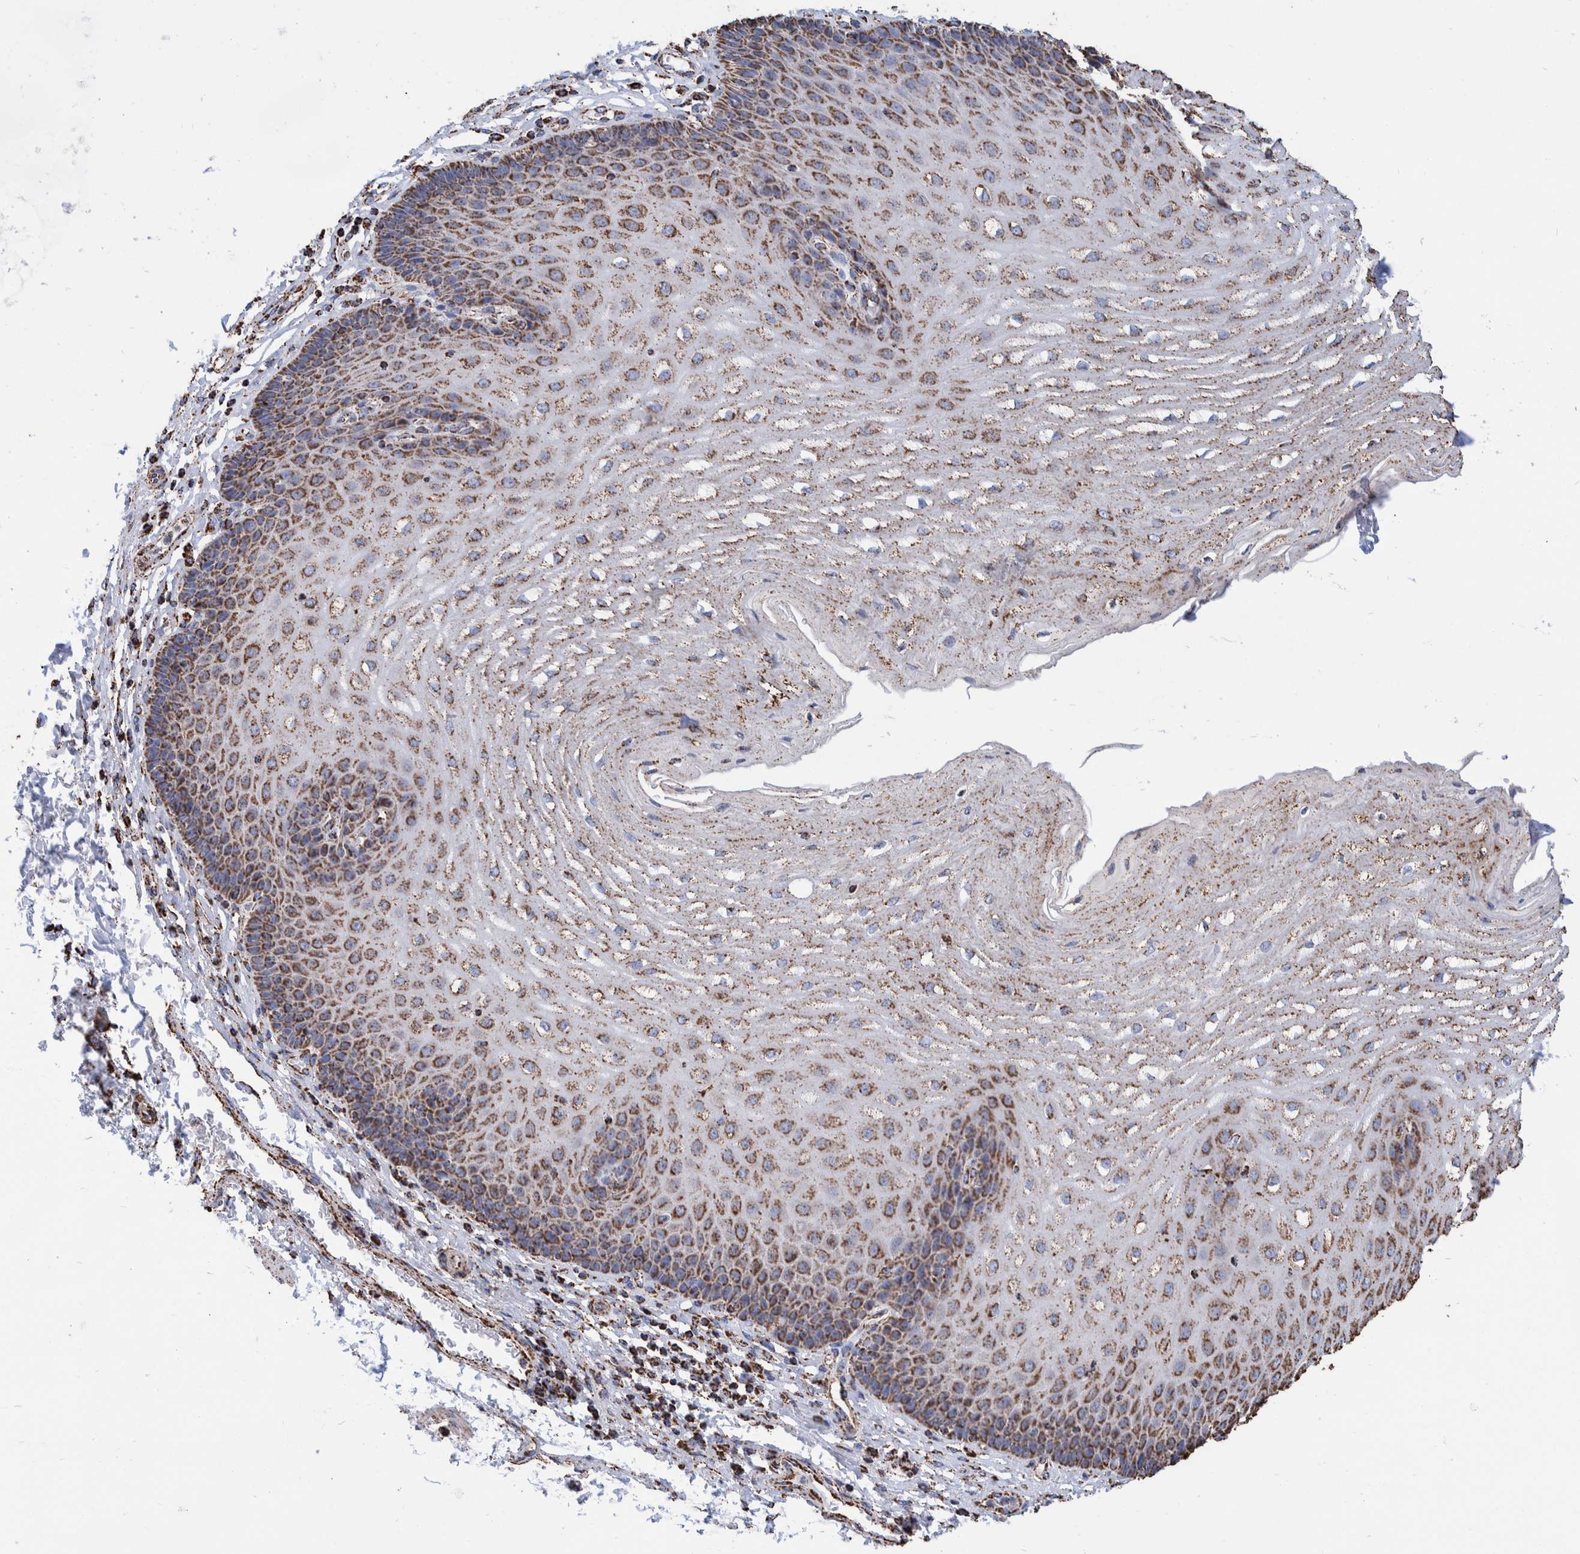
{"staining": {"intensity": "strong", "quantity": ">75%", "location": "cytoplasmic/membranous"}, "tissue": "esophagus", "cell_type": "Squamous epithelial cells", "image_type": "normal", "snomed": [{"axis": "morphology", "description": "Normal tissue, NOS"}, {"axis": "topography", "description": "Esophagus"}], "caption": "Esophagus stained with immunohistochemistry (IHC) exhibits strong cytoplasmic/membranous expression in about >75% of squamous epithelial cells.", "gene": "VPS26C", "patient": {"sex": "male", "age": 54}}